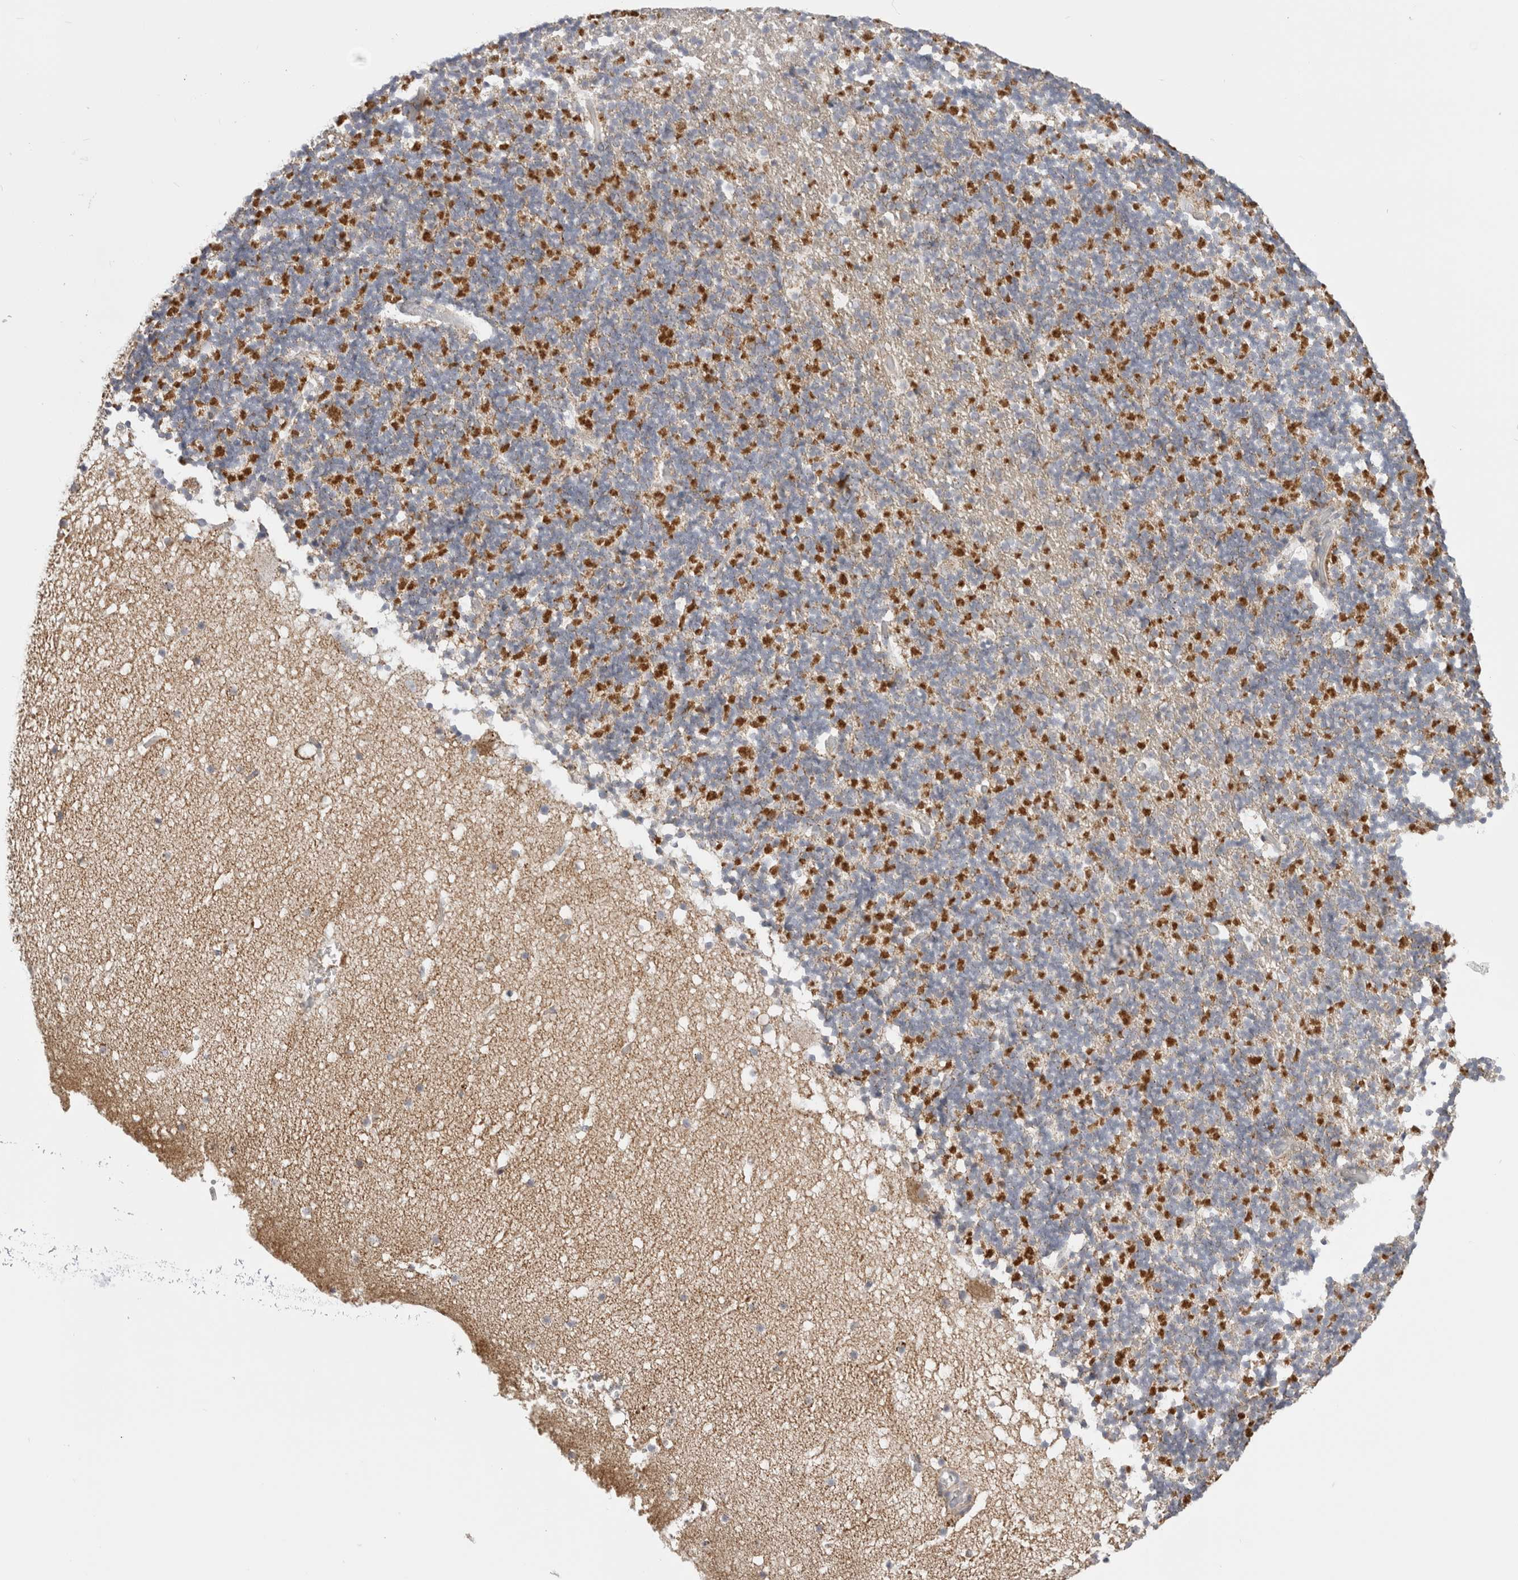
{"staining": {"intensity": "strong", "quantity": "<25%", "location": "cytoplasmic/membranous"}, "tissue": "cerebellum", "cell_type": "Cells in granular layer", "image_type": "normal", "snomed": [{"axis": "morphology", "description": "Normal tissue, NOS"}, {"axis": "topography", "description": "Cerebellum"}], "caption": "Cerebellum stained with immunohistochemistry exhibits strong cytoplasmic/membranous positivity in about <25% of cells in granular layer.", "gene": "FAHD1", "patient": {"sex": "male", "age": 57}}